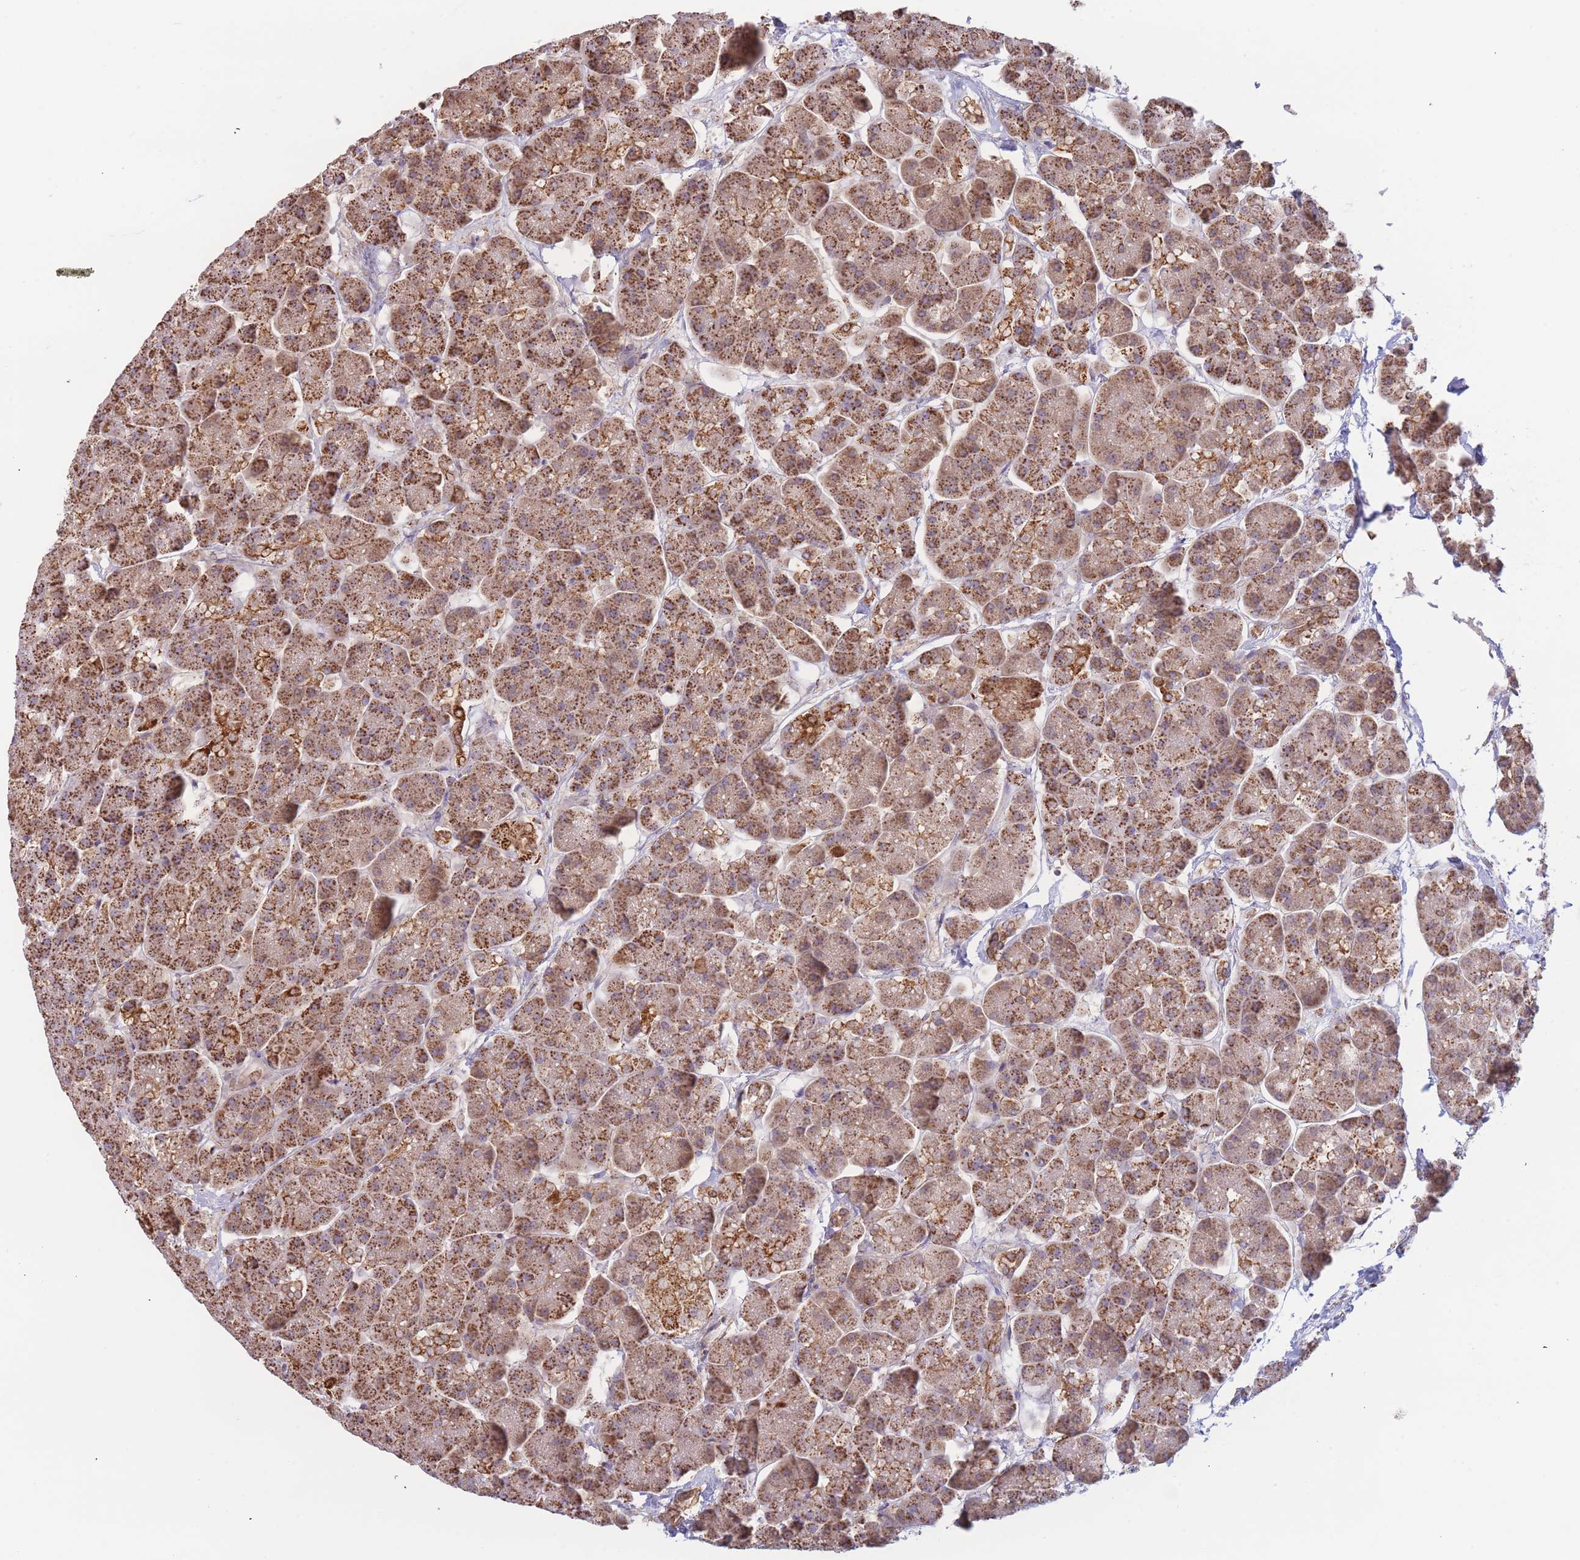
{"staining": {"intensity": "moderate", "quantity": ">75%", "location": "cytoplasmic/membranous"}, "tissue": "pancreas", "cell_type": "Exocrine glandular cells", "image_type": "normal", "snomed": [{"axis": "morphology", "description": "Normal tissue, NOS"}, {"axis": "topography", "description": "Pancreas"}, {"axis": "topography", "description": "Peripheral nerve tissue"}], "caption": "This is a micrograph of IHC staining of unremarkable pancreas, which shows moderate positivity in the cytoplasmic/membranous of exocrine glandular cells.", "gene": "MRPL17", "patient": {"sex": "male", "age": 54}}